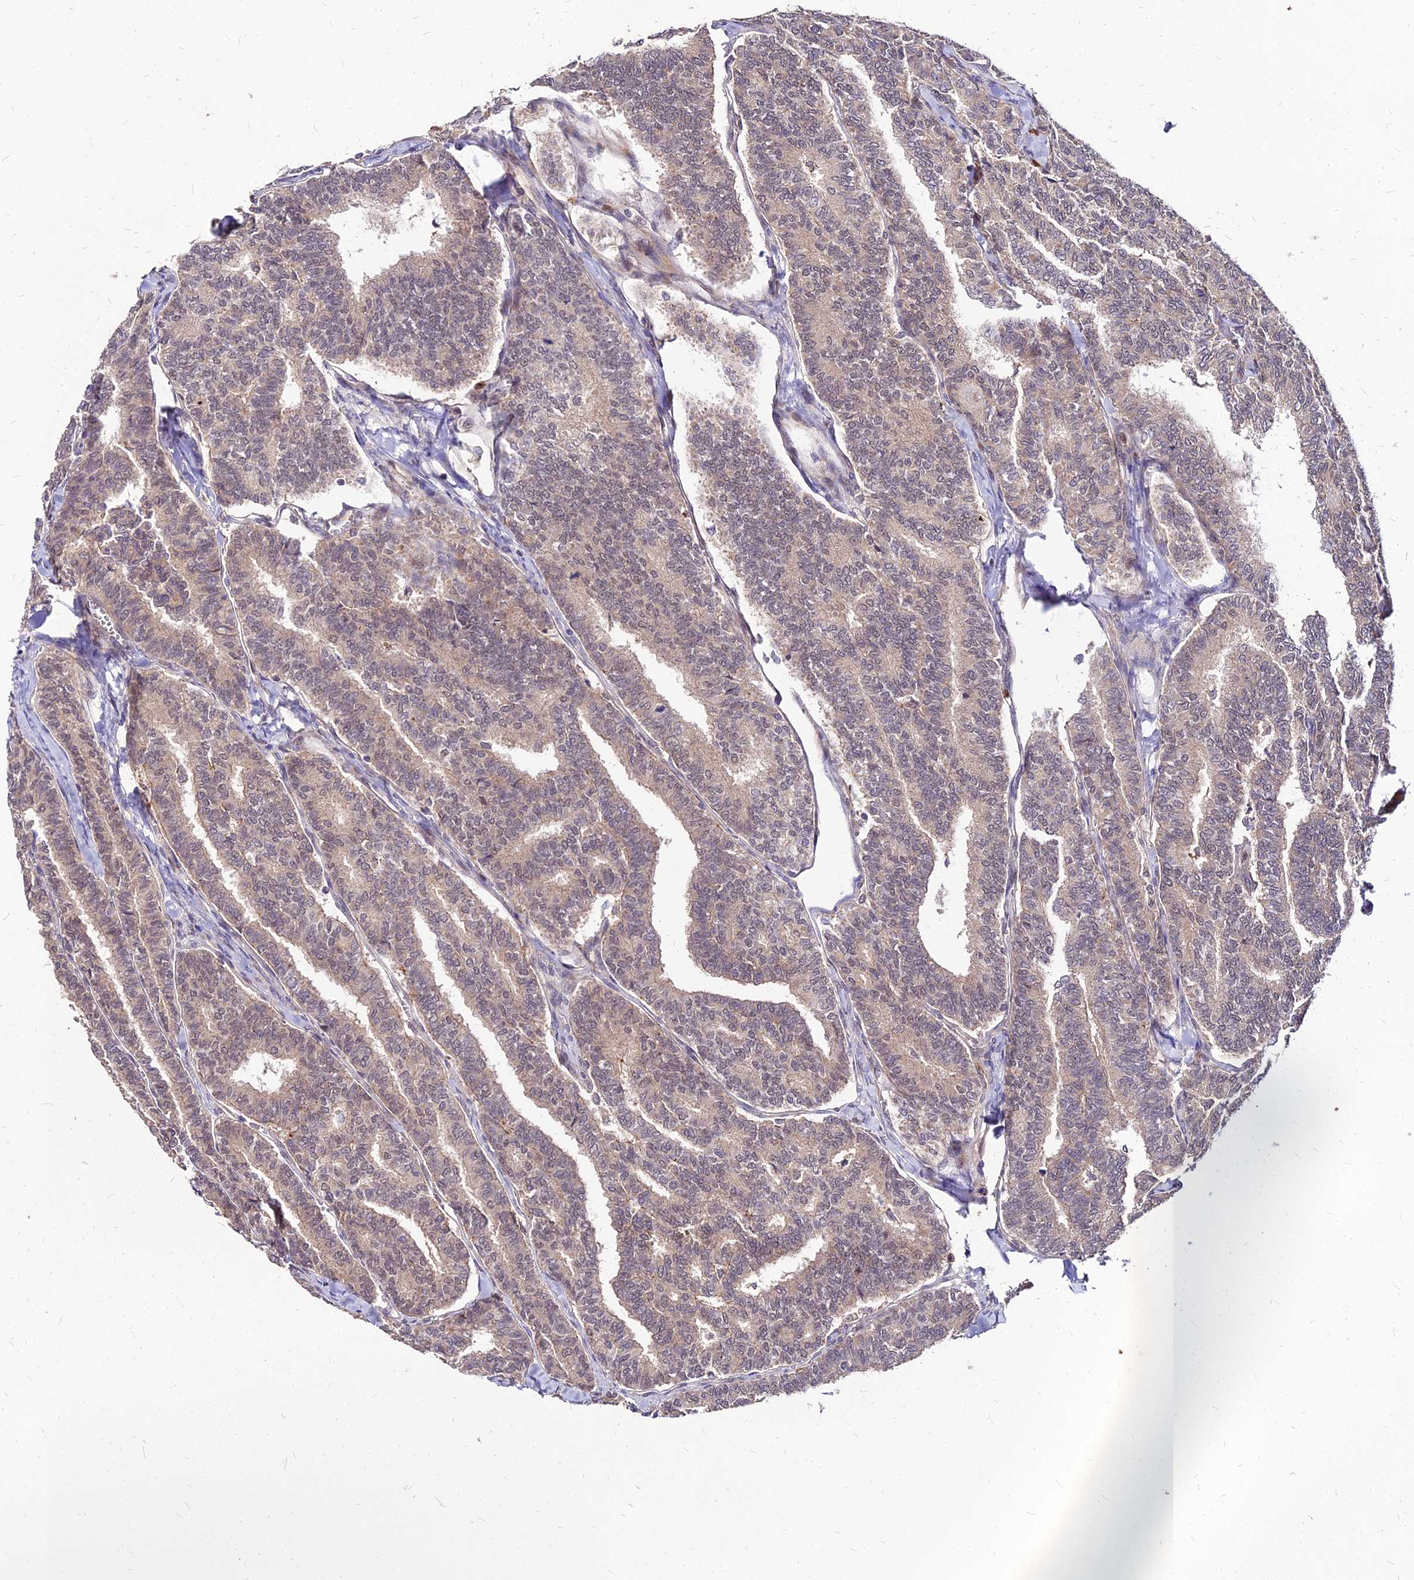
{"staining": {"intensity": "weak", "quantity": "25%-75%", "location": "nuclear"}, "tissue": "thyroid cancer", "cell_type": "Tumor cells", "image_type": "cancer", "snomed": [{"axis": "morphology", "description": "Papillary adenocarcinoma, NOS"}, {"axis": "topography", "description": "Thyroid gland"}], "caption": "Thyroid cancer stained with a protein marker shows weak staining in tumor cells.", "gene": "APBA3", "patient": {"sex": "female", "age": 35}}